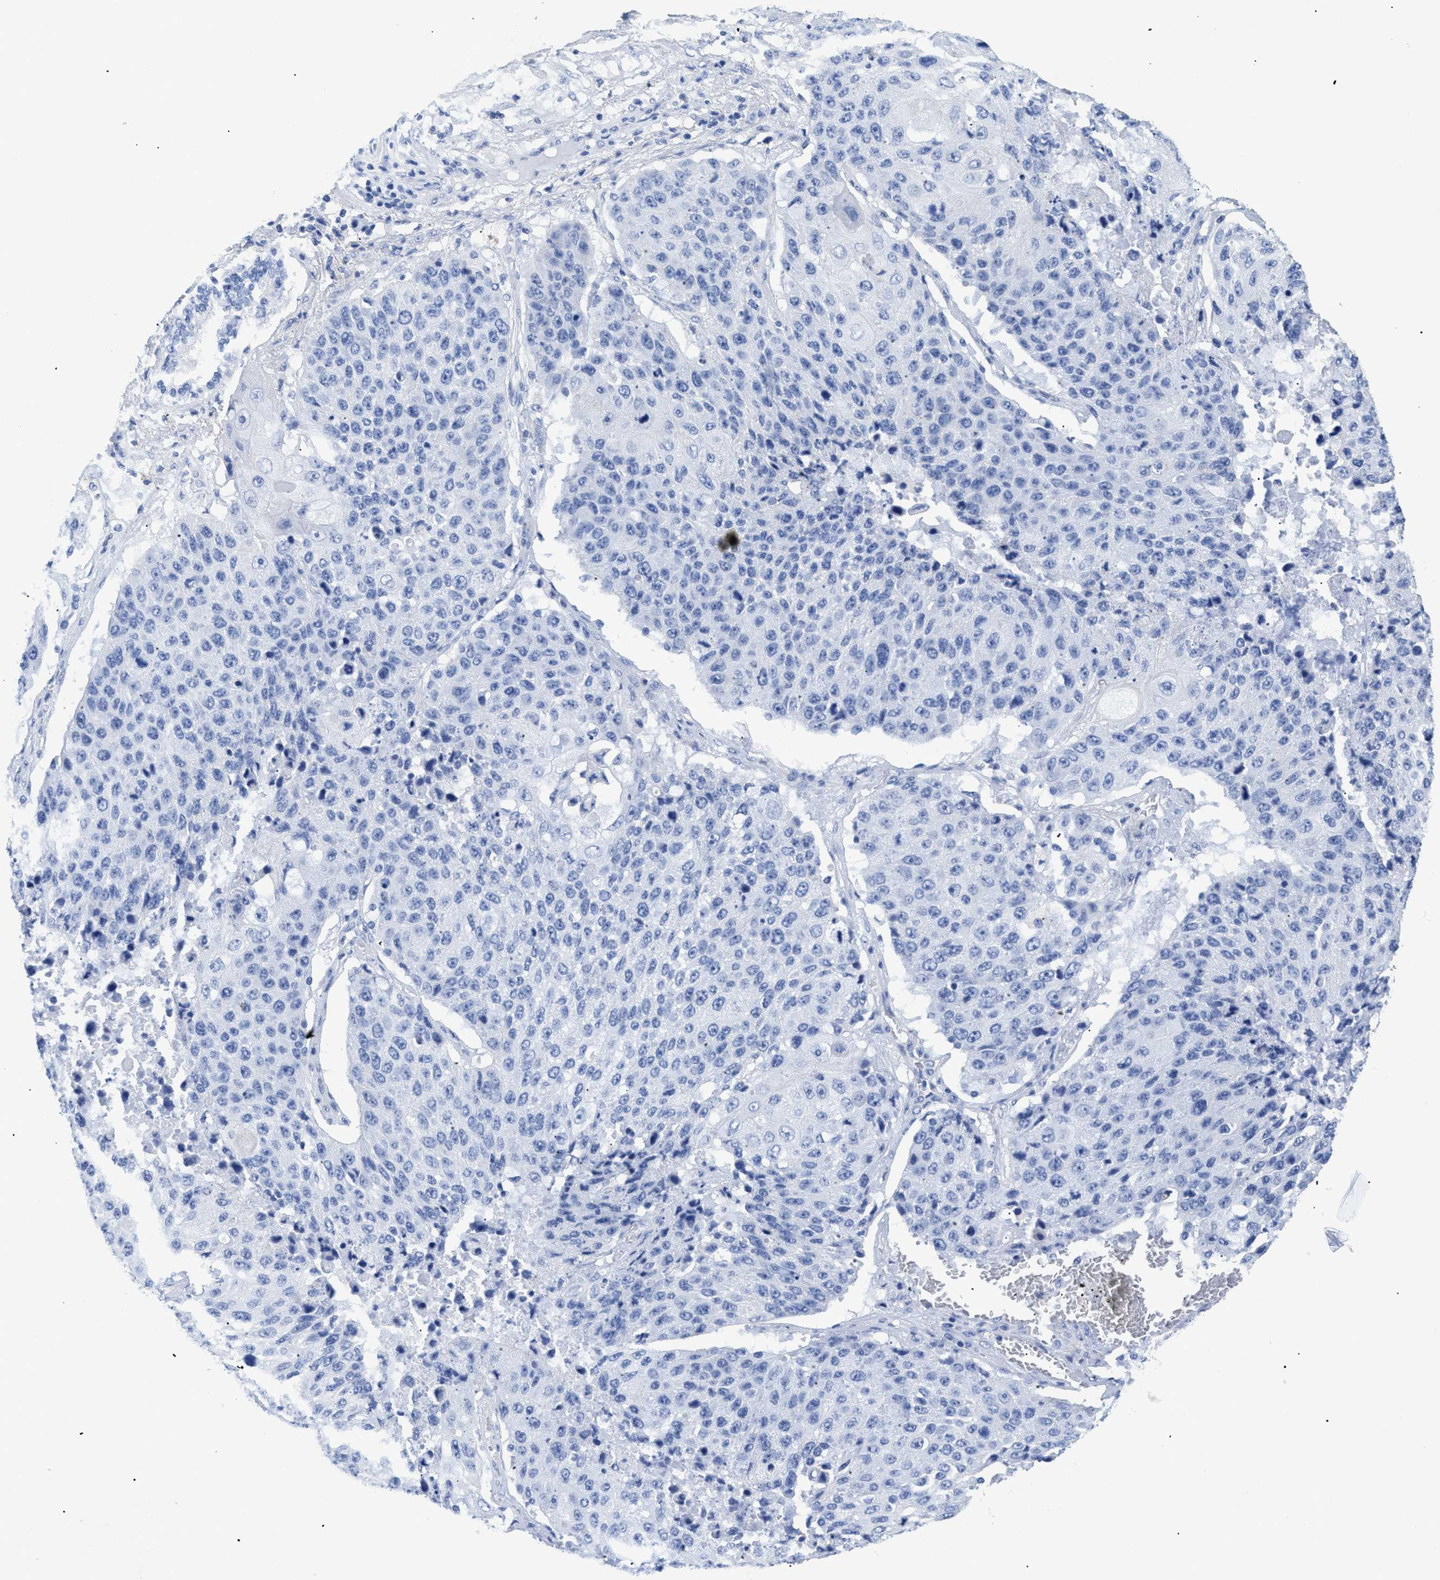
{"staining": {"intensity": "negative", "quantity": "none", "location": "none"}, "tissue": "lung cancer", "cell_type": "Tumor cells", "image_type": "cancer", "snomed": [{"axis": "morphology", "description": "Squamous cell carcinoma, NOS"}, {"axis": "topography", "description": "Lung"}], "caption": "DAB immunohistochemical staining of lung cancer (squamous cell carcinoma) displays no significant positivity in tumor cells.", "gene": "DLC1", "patient": {"sex": "male", "age": 61}}